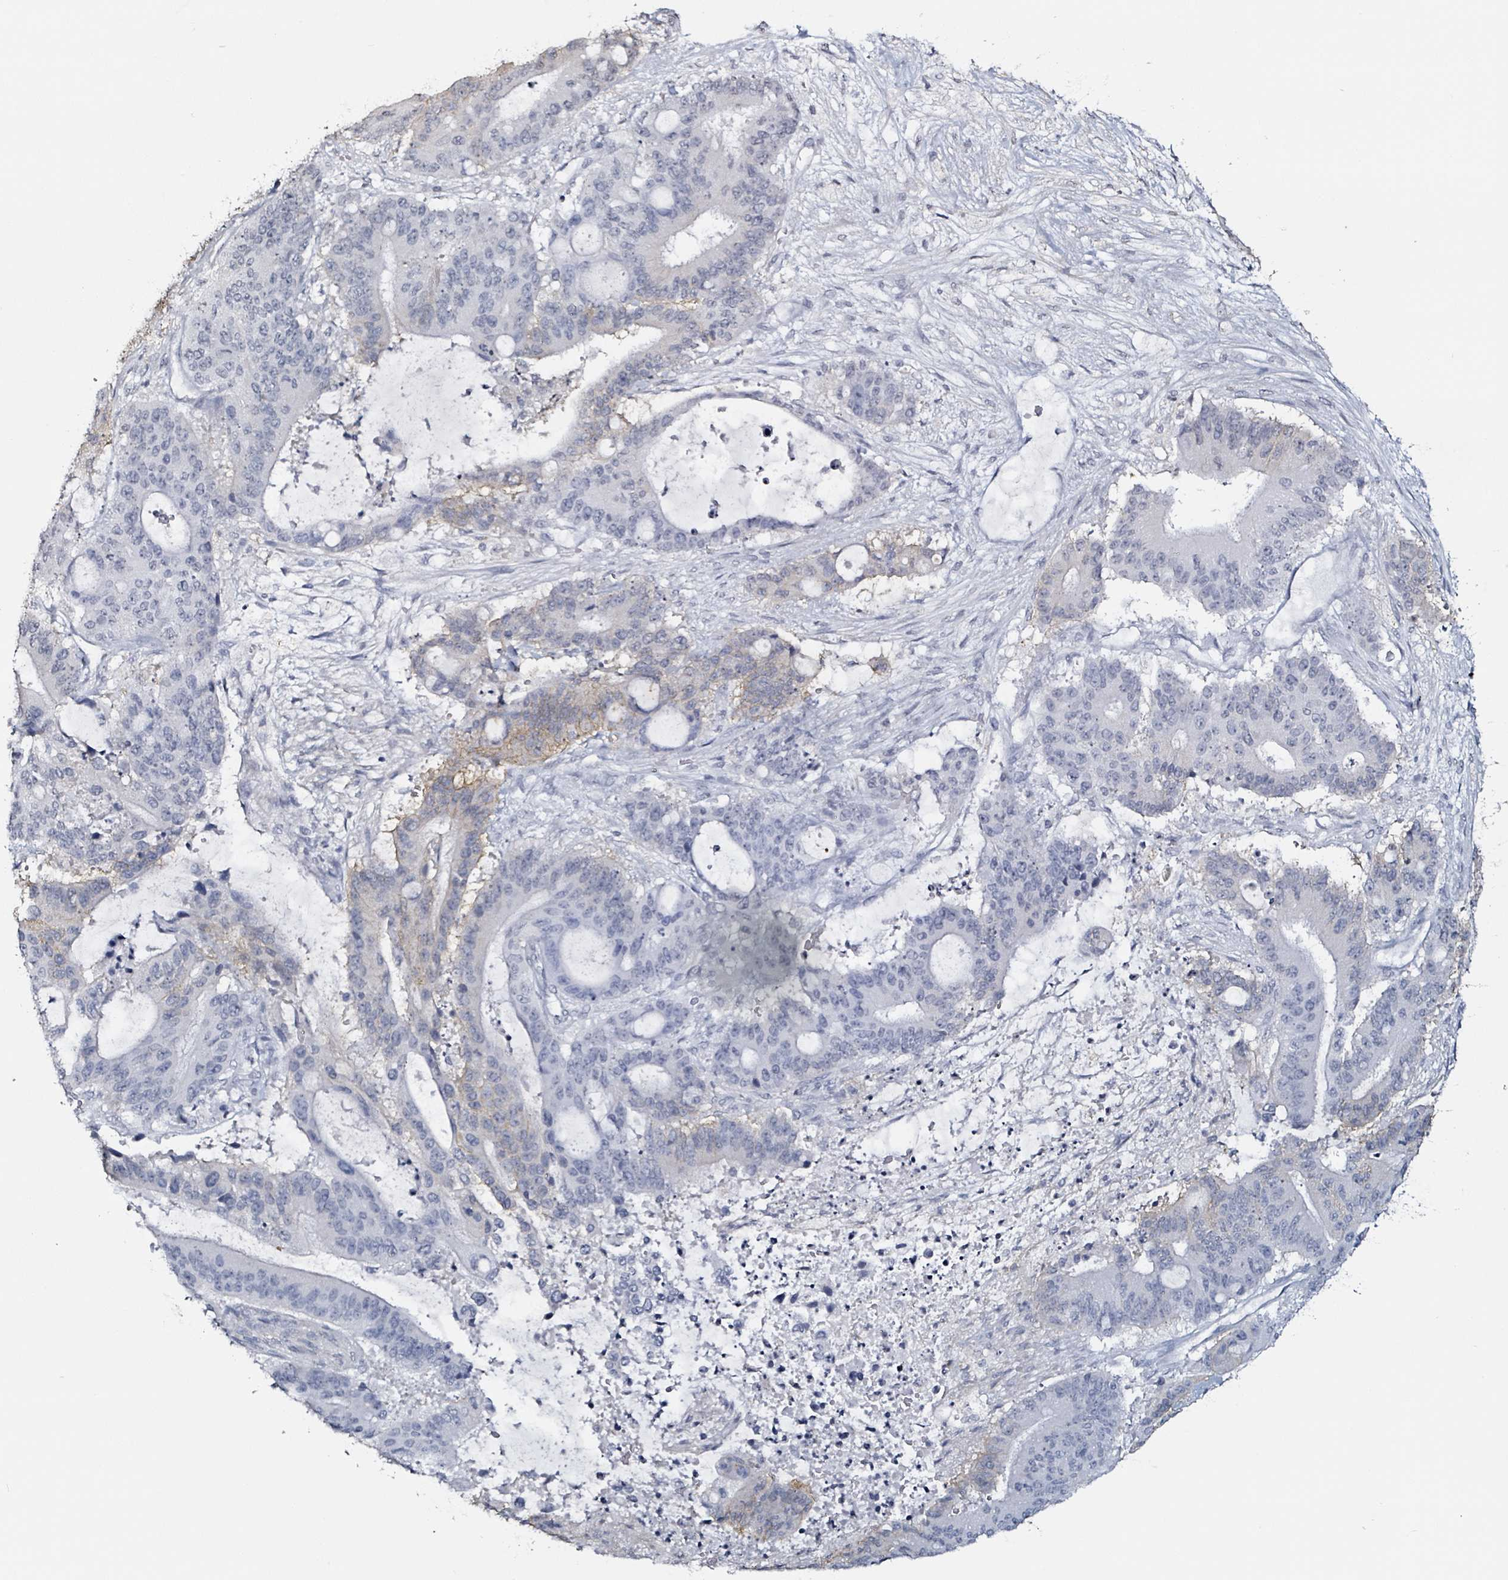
{"staining": {"intensity": "negative", "quantity": "none", "location": "none"}, "tissue": "liver cancer", "cell_type": "Tumor cells", "image_type": "cancer", "snomed": [{"axis": "morphology", "description": "Normal tissue, NOS"}, {"axis": "morphology", "description": "Cholangiocarcinoma"}, {"axis": "topography", "description": "Liver"}, {"axis": "topography", "description": "Peripheral nerve tissue"}], "caption": "Immunohistochemistry histopathology image of liver cancer stained for a protein (brown), which demonstrates no staining in tumor cells. The staining is performed using DAB (3,3'-diaminobenzidine) brown chromogen with nuclei counter-stained in using hematoxylin.", "gene": "CA9", "patient": {"sex": "female", "age": 73}}